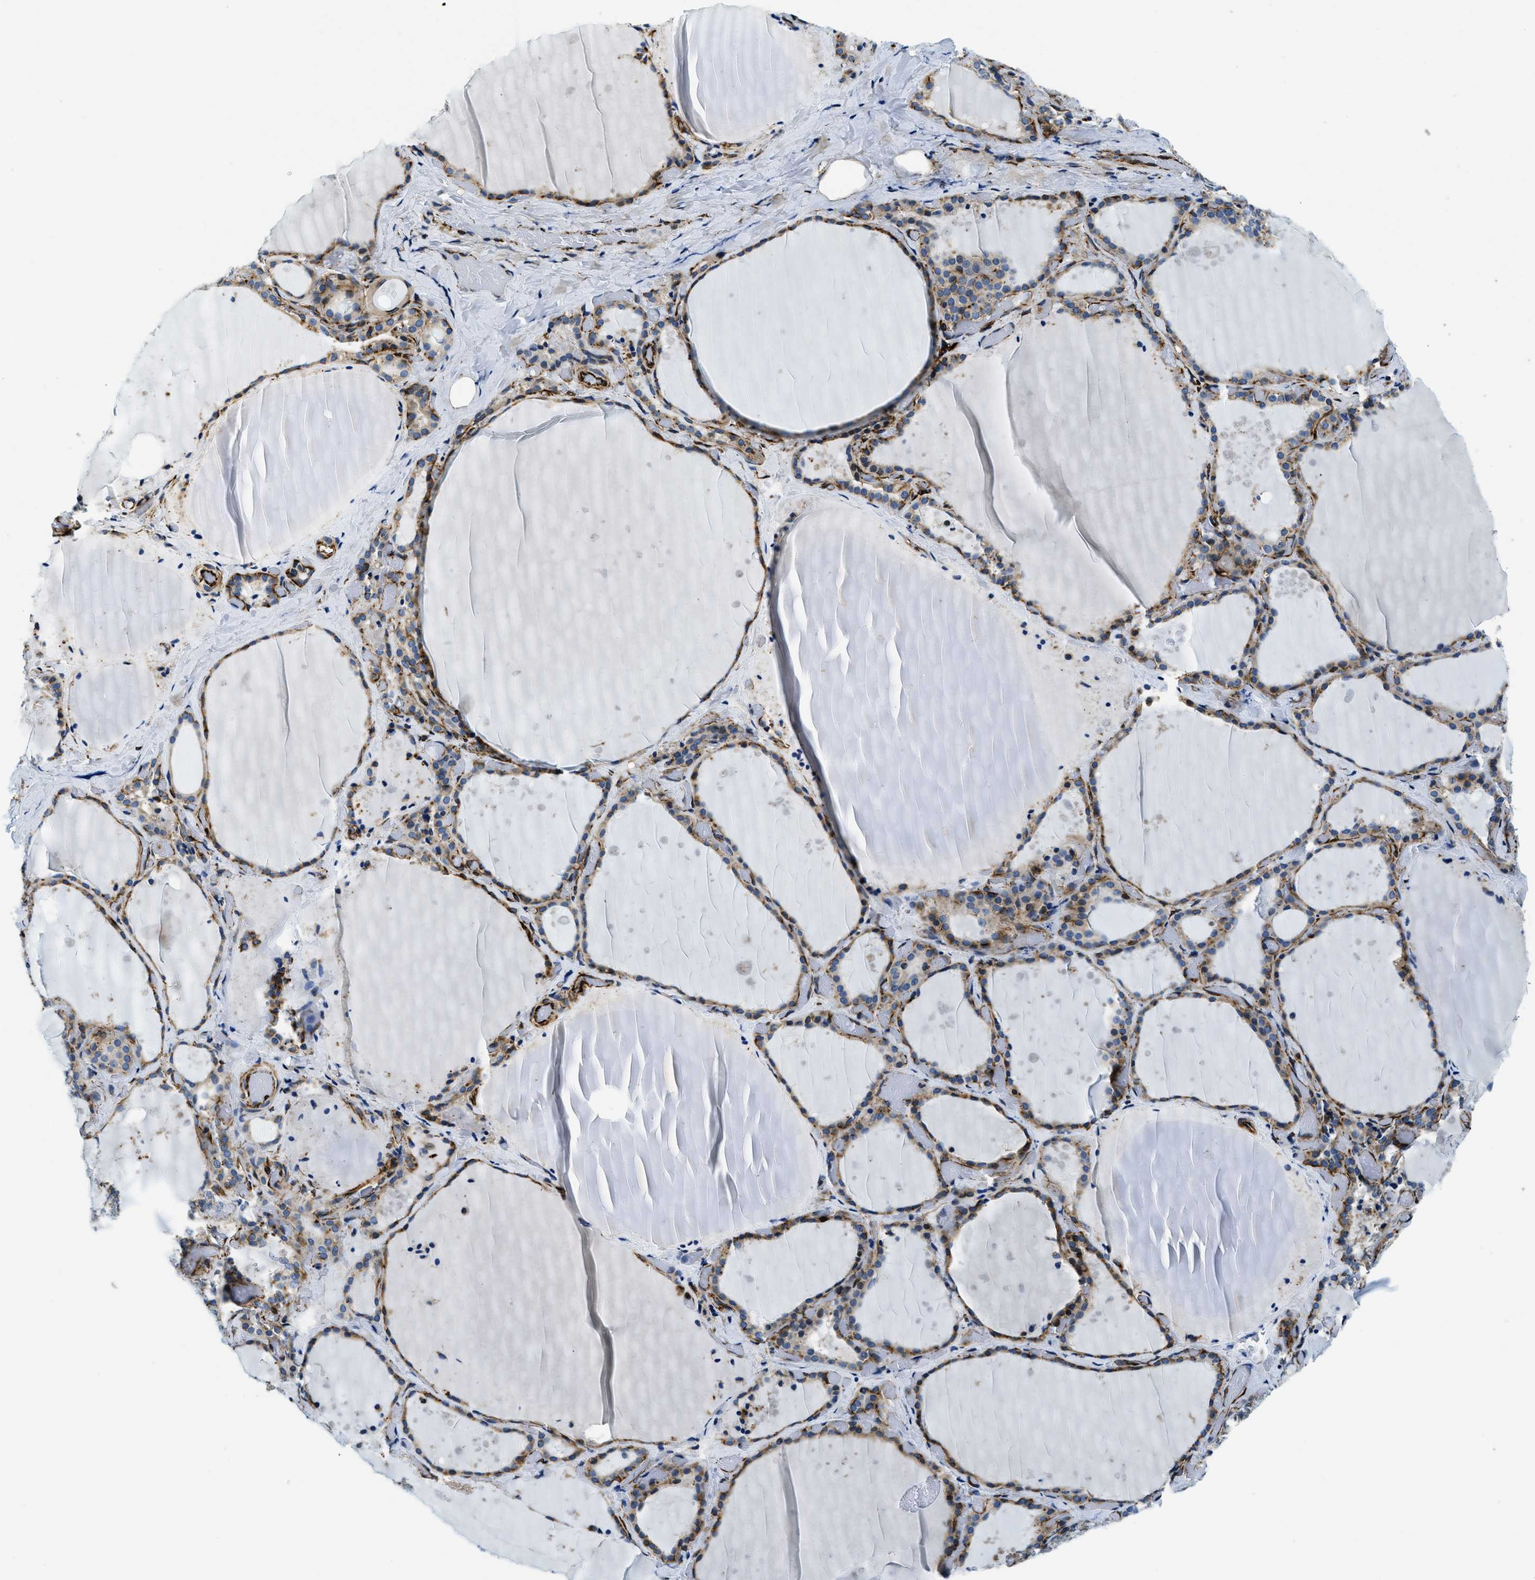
{"staining": {"intensity": "moderate", "quantity": "25%-75%", "location": "cytoplasmic/membranous"}, "tissue": "thyroid gland", "cell_type": "Glandular cells", "image_type": "normal", "snomed": [{"axis": "morphology", "description": "Normal tissue, NOS"}, {"axis": "topography", "description": "Thyroid gland"}], "caption": "Immunohistochemistry (IHC) of normal human thyroid gland shows medium levels of moderate cytoplasmic/membranous positivity in about 25%-75% of glandular cells.", "gene": "GNS", "patient": {"sex": "female", "age": 44}}